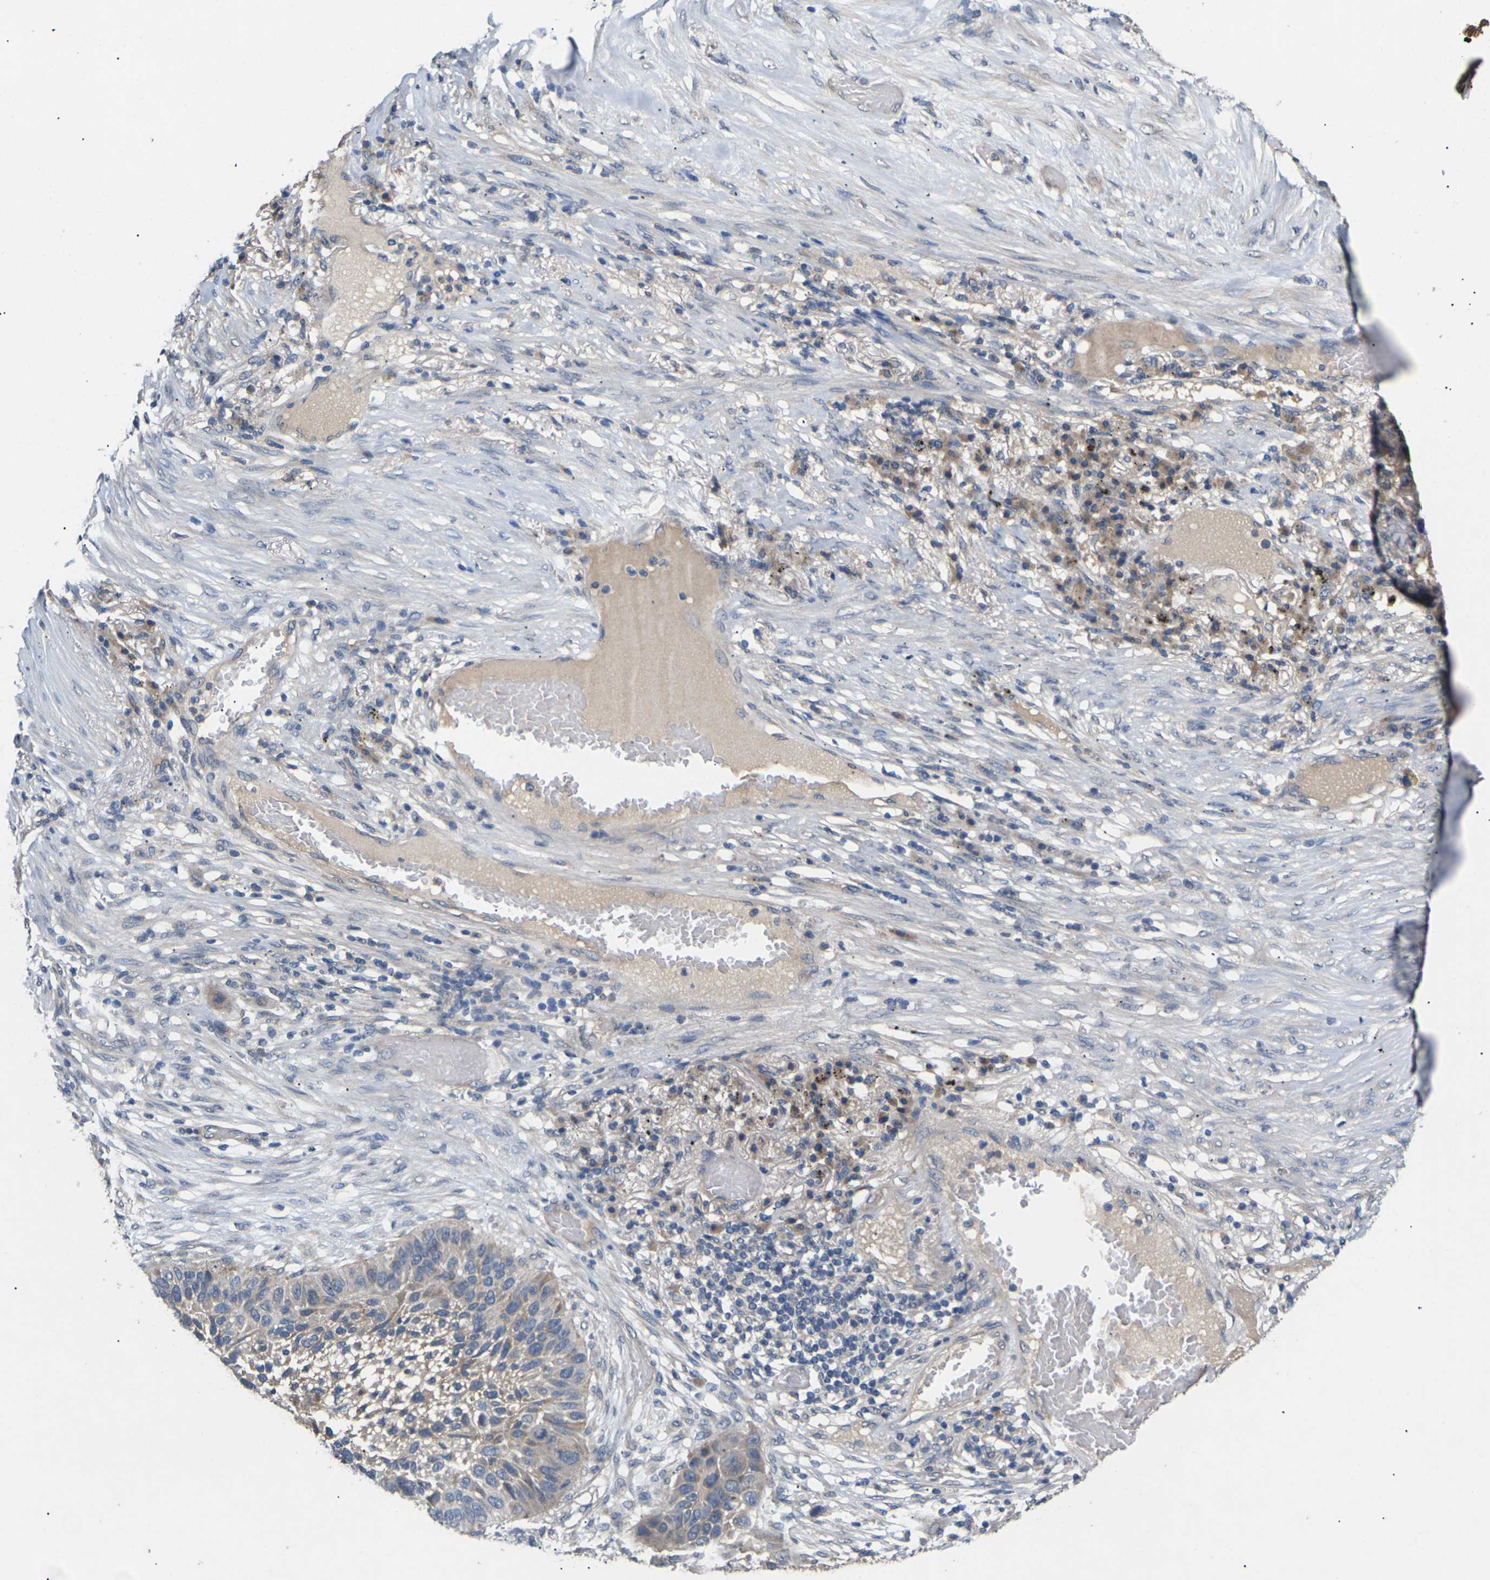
{"staining": {"intensity": "weak", "quantity": "25%-75%", "location": "cytoplasmic/membranous"}, "tissue": "lung cancer", "cell_type": "Tumor cells", "image_type": "cancer", "snomed": [{"axis": "morphology", "description": "Squamous cell carcinoma, NOS"}, {"axis": "topography", "description": "Lung"}], "caption": "Weak cytoplasmic/membranous positivity is seen in about 25%-75% of tumor cells in lung cancer (squamous cell carcinoma).", "gene": "SLC2A2", "patient": {"sex": "male", "age": 57}}